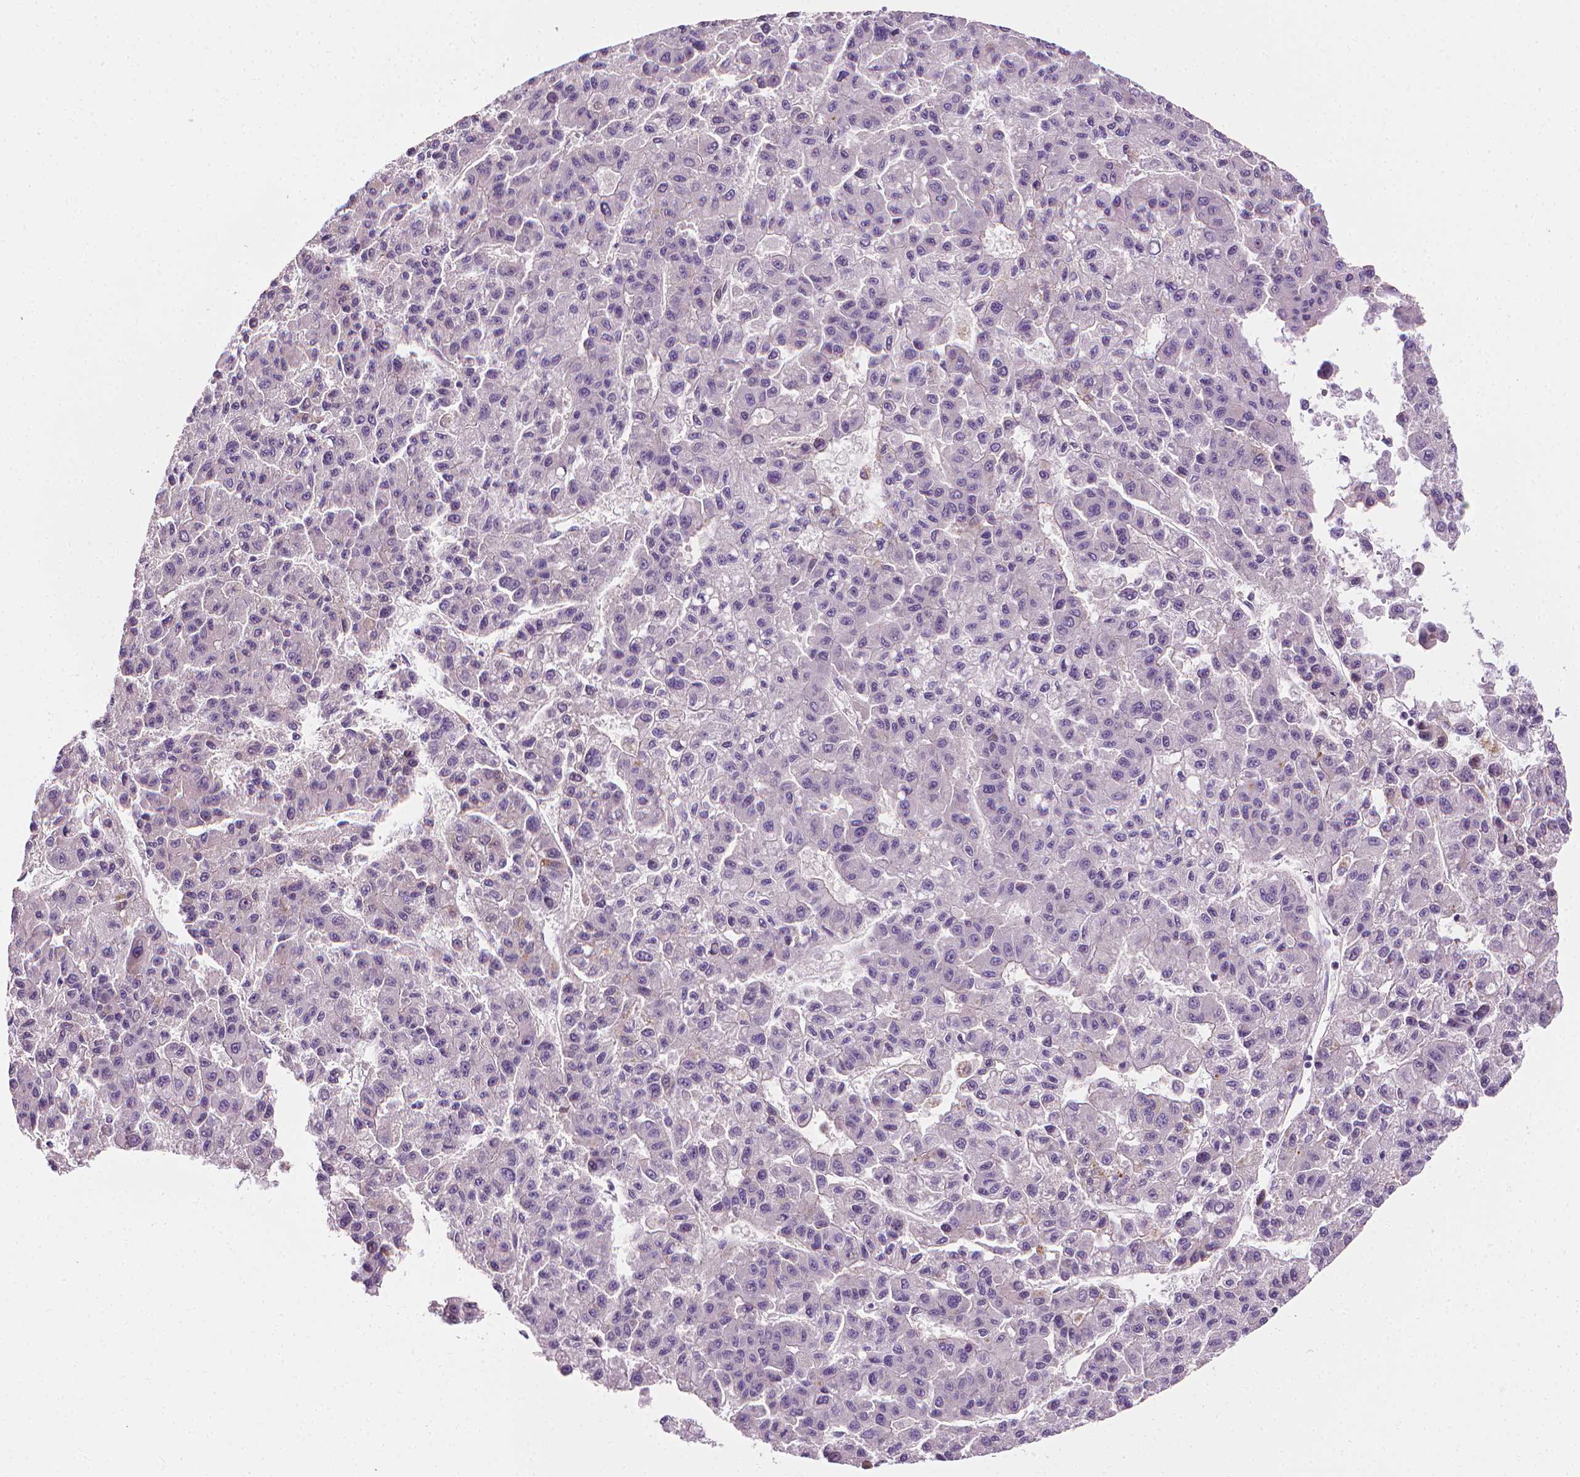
{"staining": {"intensity": "negative", "quantity": "none", "location": "none"}, "tissue": "liver cancer", "cell_type": "Tumor cells", "image_type": "cancer", "snomed": [{"axis": "morphology", "description": "Carcinoma, Hepatocellular, NOS"}, {"axis": "topography", "description": "Liver"}], "caption": "Tumor cells show no significant positivity in hepatocellular carcinoma (liver).", "gene": "MCOLN3", "patient": {"sex": "male", "age": 70}}